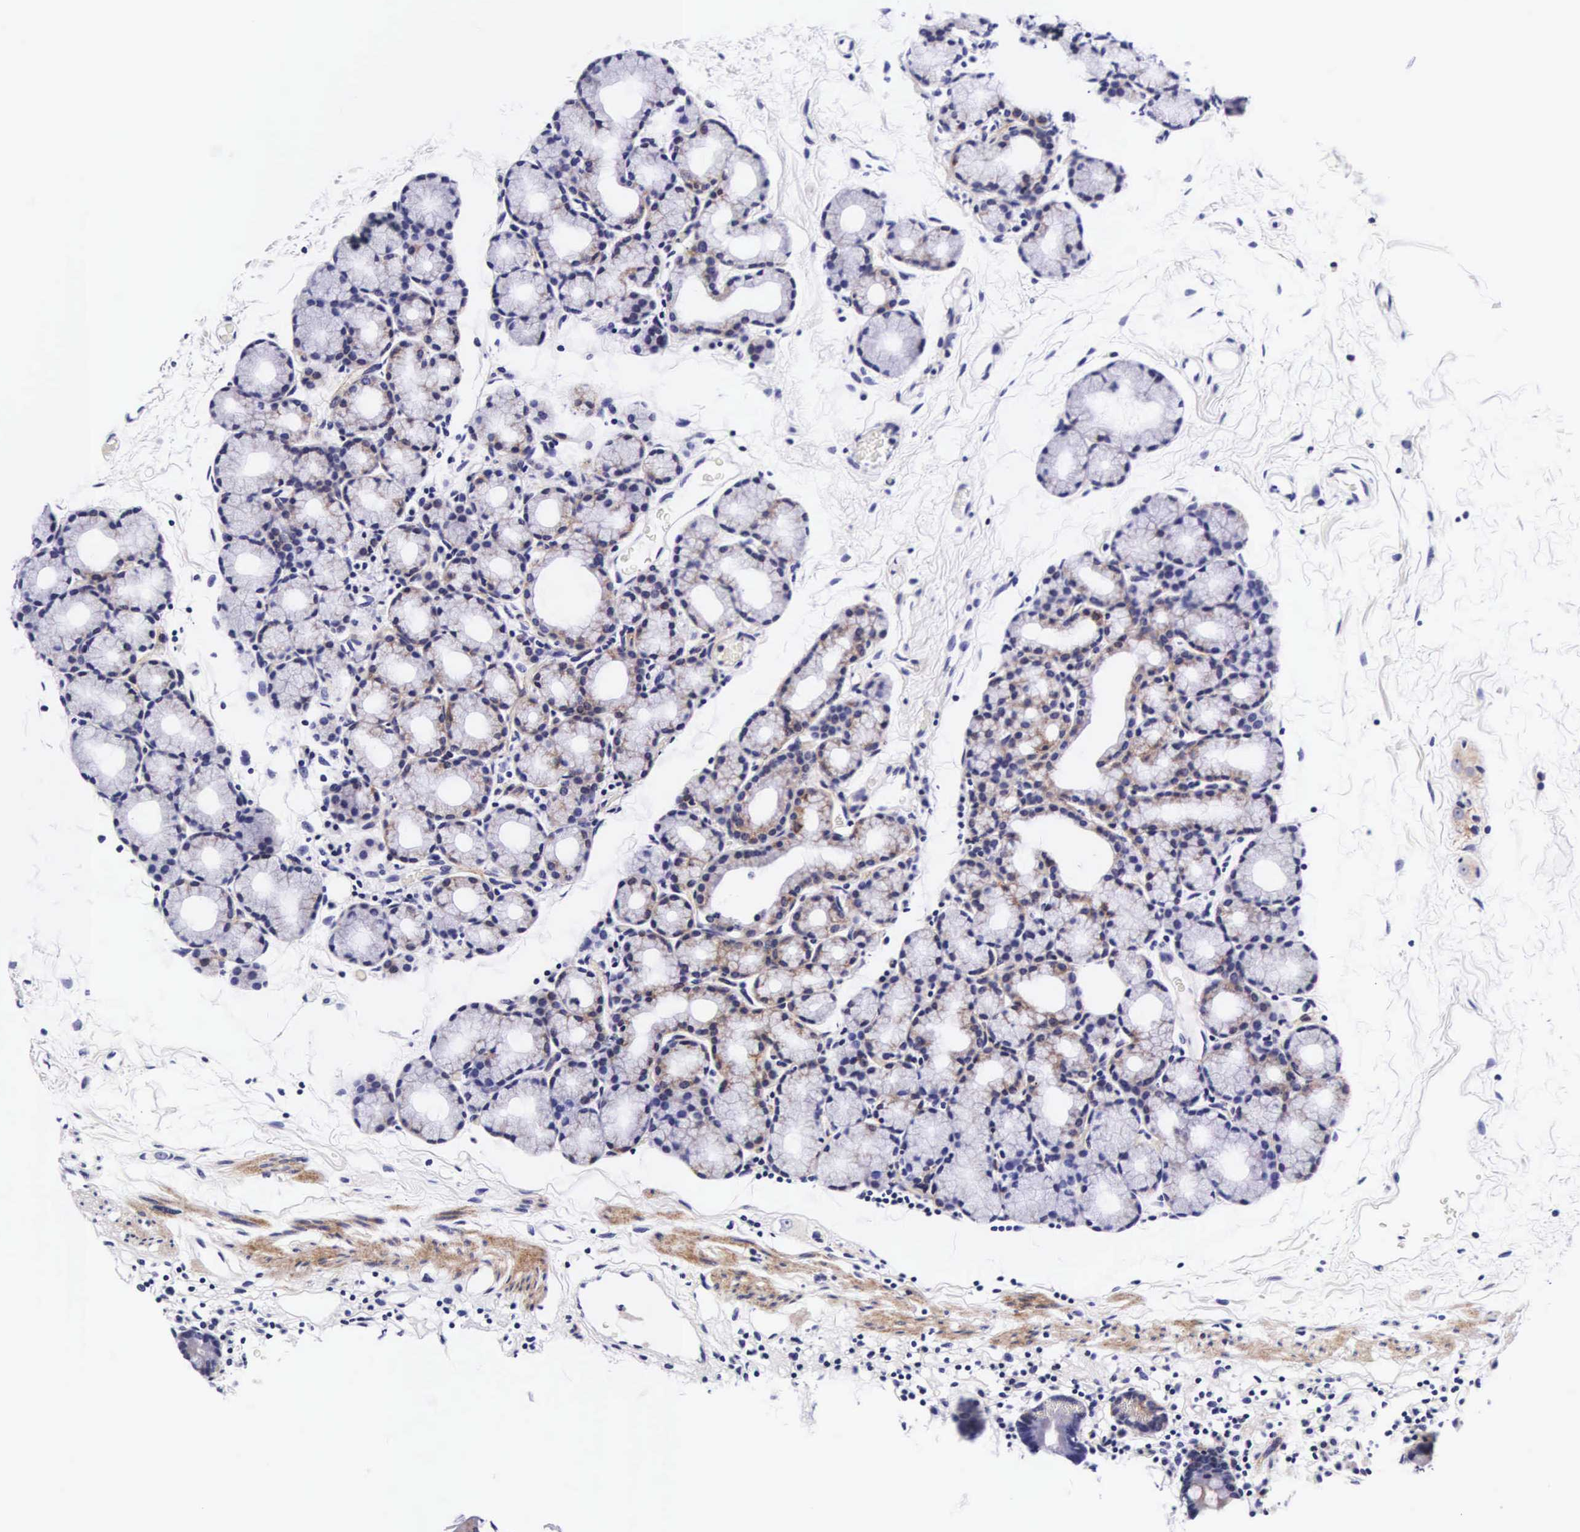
{"staining": {"intensity": "weak", "quantity": "25%-75%", "location": "cytoplasmic/membranous"}, "tissue": "duodenum", "cell_type": "Glandular cells", "image_type": "normal", "snomed": [{"axis": "morphology", "description": "Normal tissue, NOS"}, {"axis": "topography", "description": "Duodenum"}], "caption": "IHC photomicrograph of benign human duodenum stained for a protein (brown), which exhibits low levels of weak cytoplasmic/membranous expression in about 25%-75% of glandular cells.", "gene": "UPRT", "patient": {"sex": "female", "age": 48}}